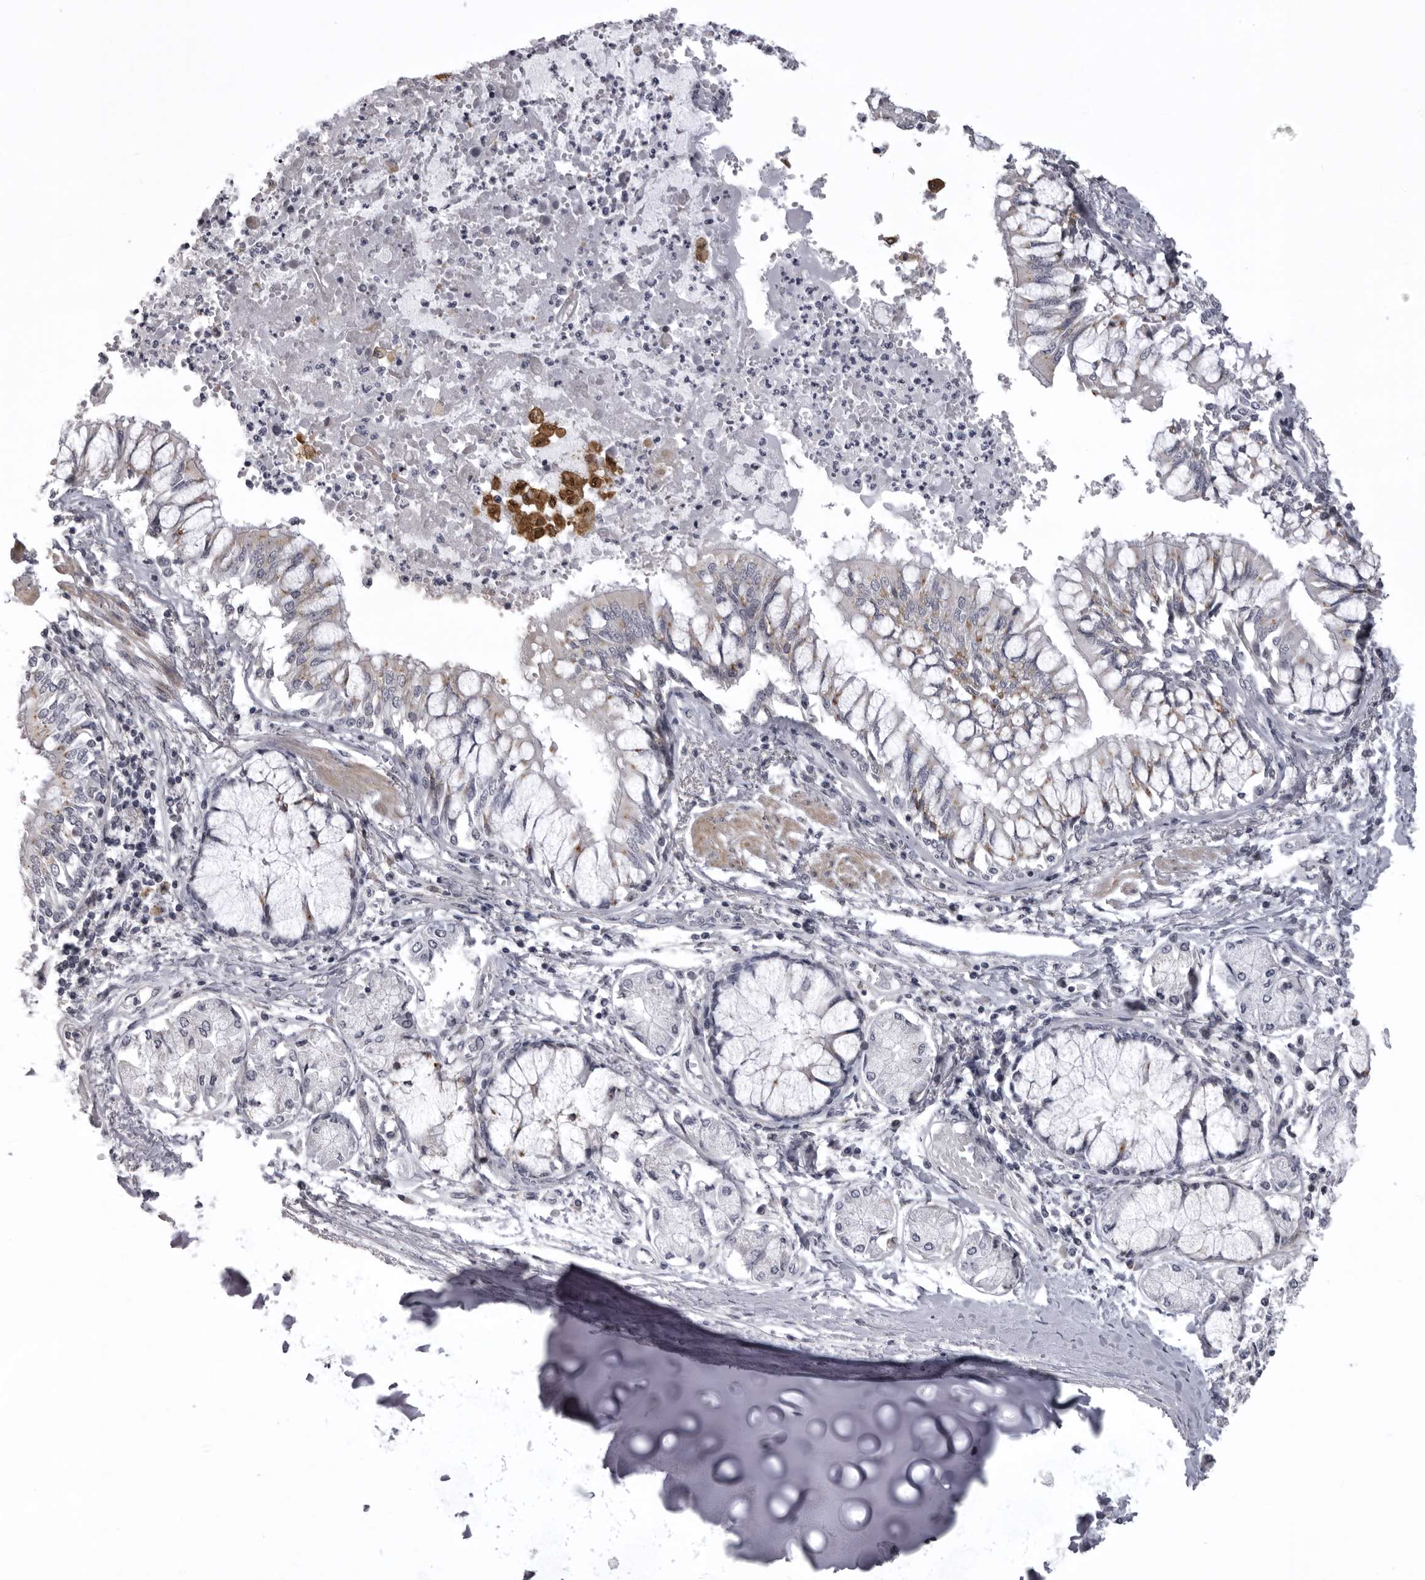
{"staining": {"intensity": "weak", "quantity": "25%-75%", "location": "cytoplasmic/membranous"}, "tissue": "bronchus", "cell_type": "Respiratory epithelial cells", "image_type": "normal", "snomed": [{"axis": "morphology", "description": "Normal tissue, NOS"}, {"axis": "topography", "description": "Cartilage tissue"}, {"axis": "topography", "description": "Bronchus"}, {"axis": "topography", "description": "Lung"}], "caption": "Weak cytoplasmic/membranous protein expression is identified in approximately 25%-75% of respiratory epithelial cells in bronchus. (DAB IHC with brightfield microscopy, high magnification).", "gene": "NCEH1", "patient": {"sex": "female", "age": 49}}